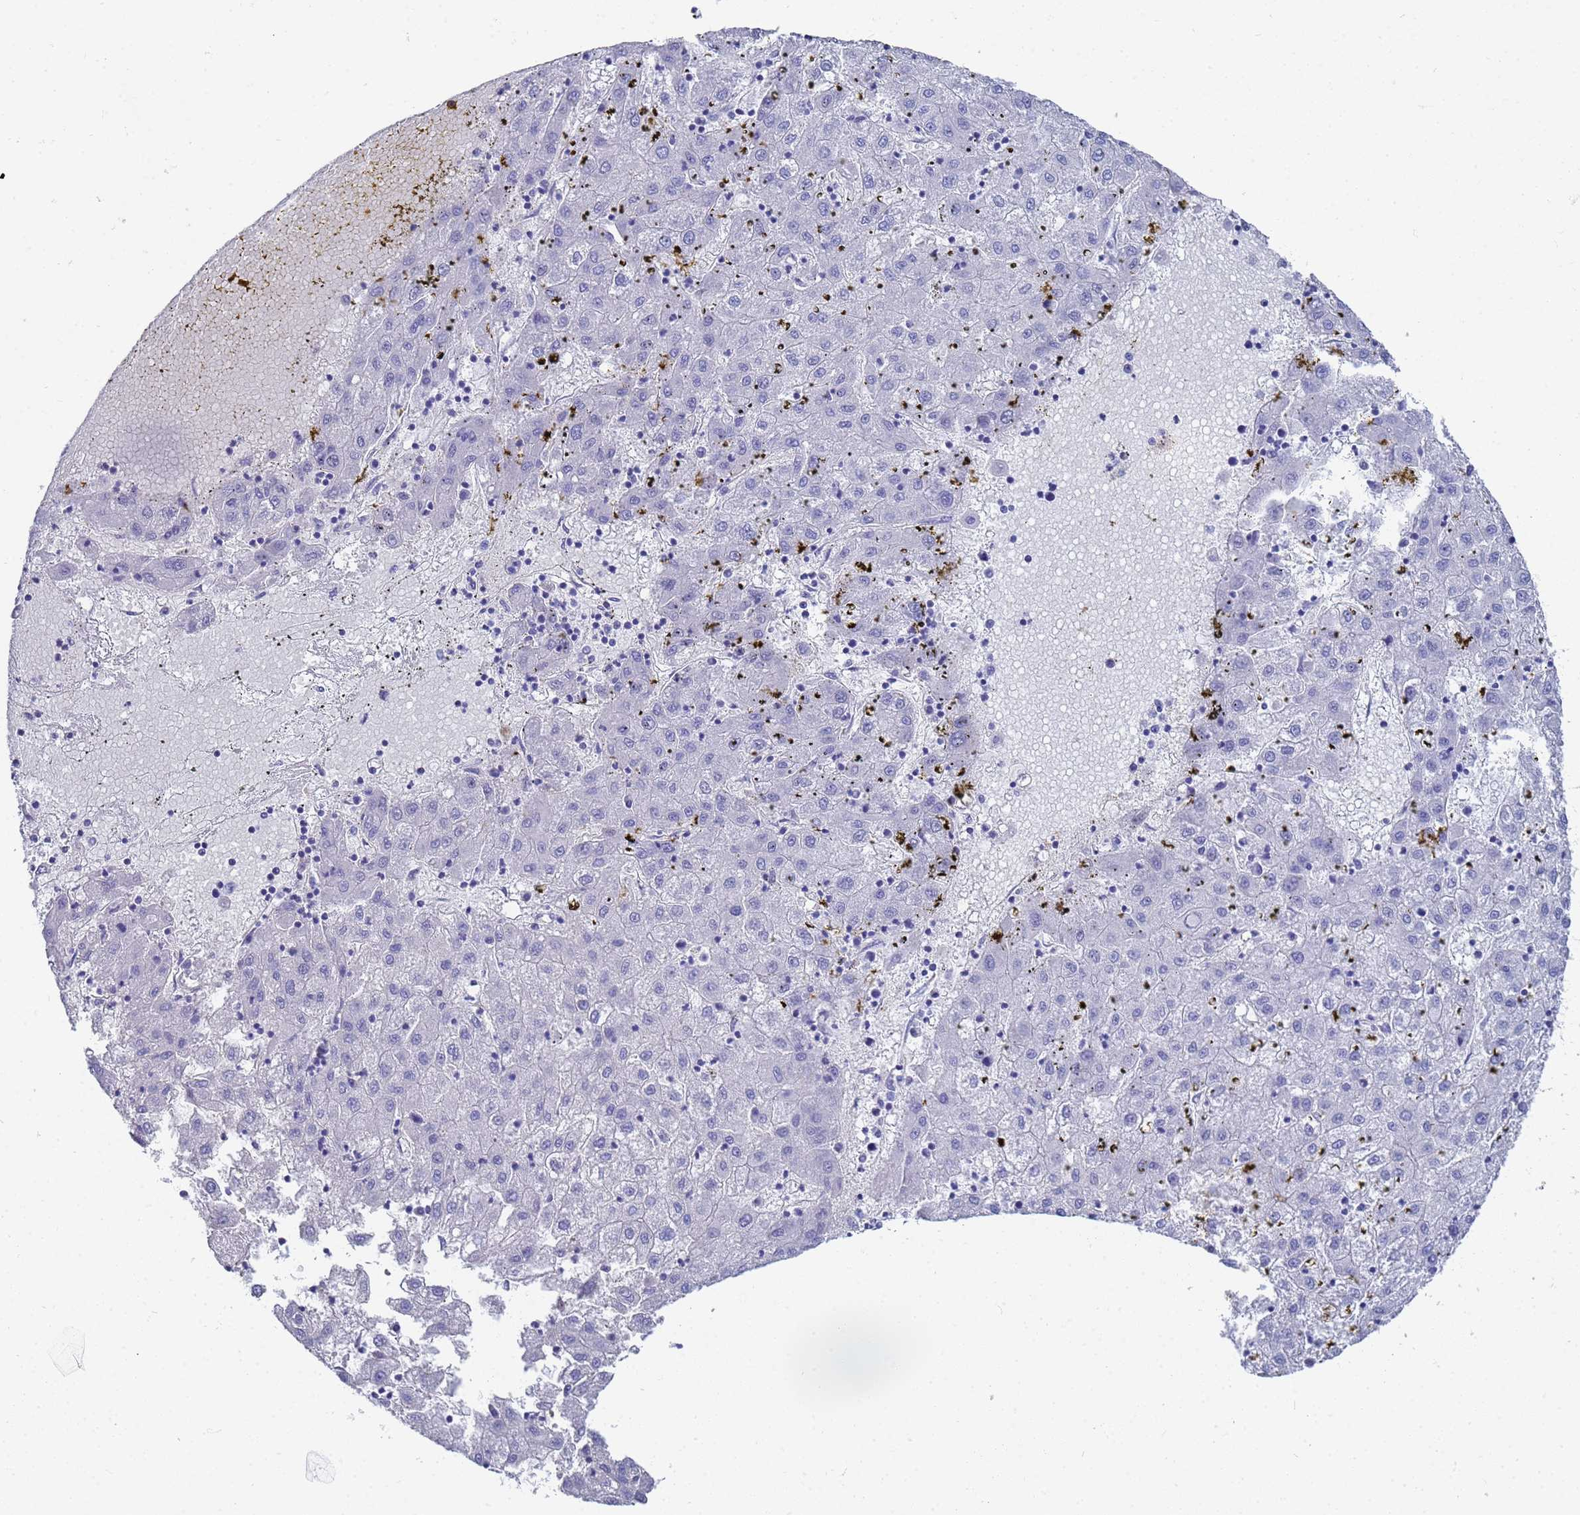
{"staining": {"intensity": "negative", "quantity": "none", "location": "none"}, "tissue": "liver cancer", "cell_type": "Tumor cells", "image_type": "cancer", "snomed": [{"axis": "morphology", "description": "Carcinoma, Hepatocellular, NOS"}, {"axis": "topography", "description": "Liver"}], "caption": "High power microscopy photomicrograph of an immunohistochemistry (IHC) histopathology image of hepatocellular carcinoma (liver), revealing no significant expression in tumor cells. Nuclei are stained in blue.", "gene": "TUBB1", "patient": {"sex": "male", "age": 72}}